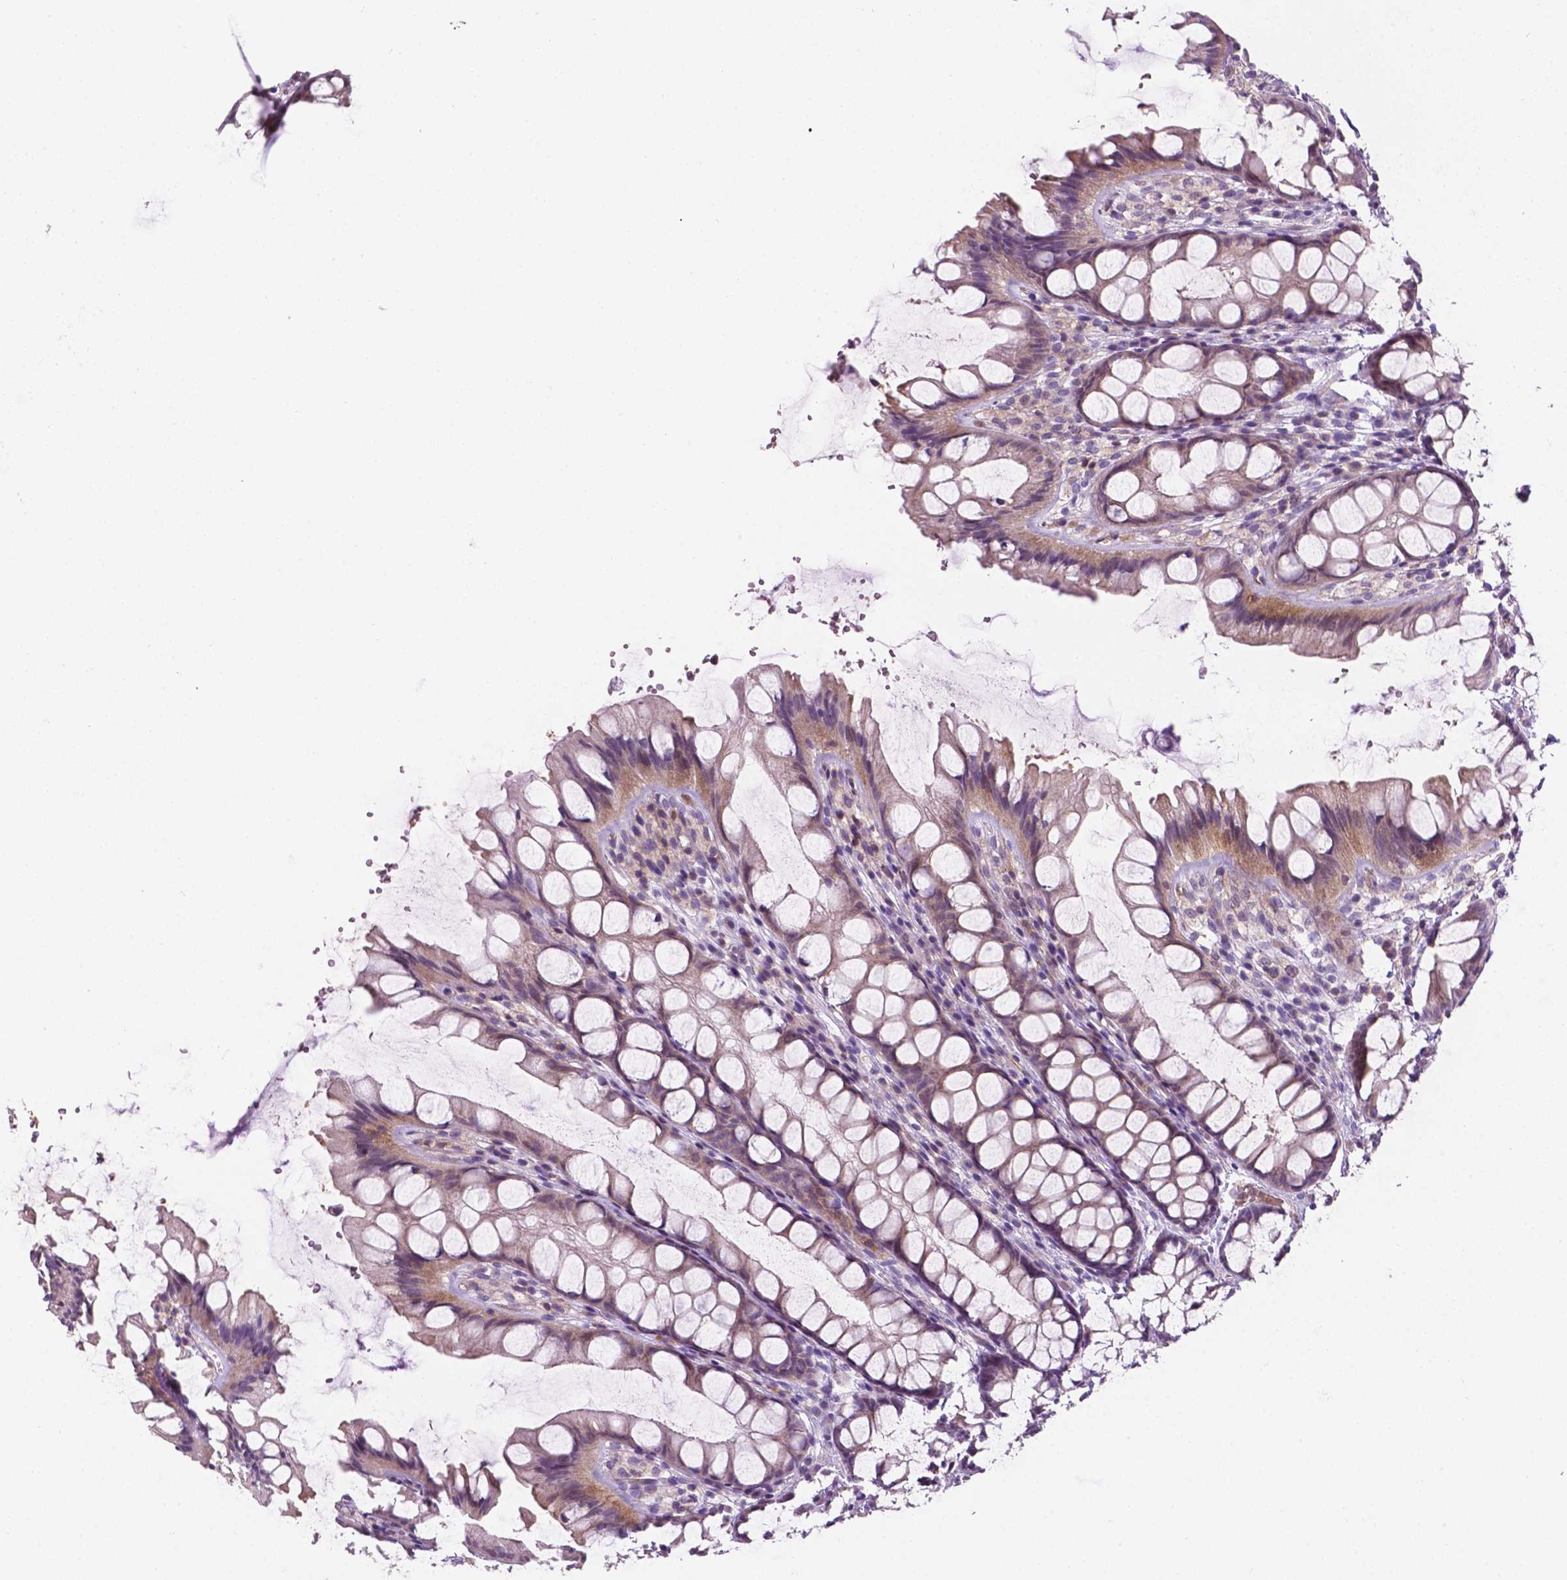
{"staining": {"intensity": "negative", "quantity": "none", "location": "none"}, "tissue": "colon", "cell_type": "Endothelial cells", "image_type": "normal", "snomed": [{"axis": "morphology", "description": "Normal tissue, NOS"}, {"axis": "topography", "description": "Colon"}], "caption": "Normal colon was stained to show a protein in brown. There is no significant staining in endothelial cells.", "gene": "EGFR", "patient": {"sex": "male", "age": 47}}